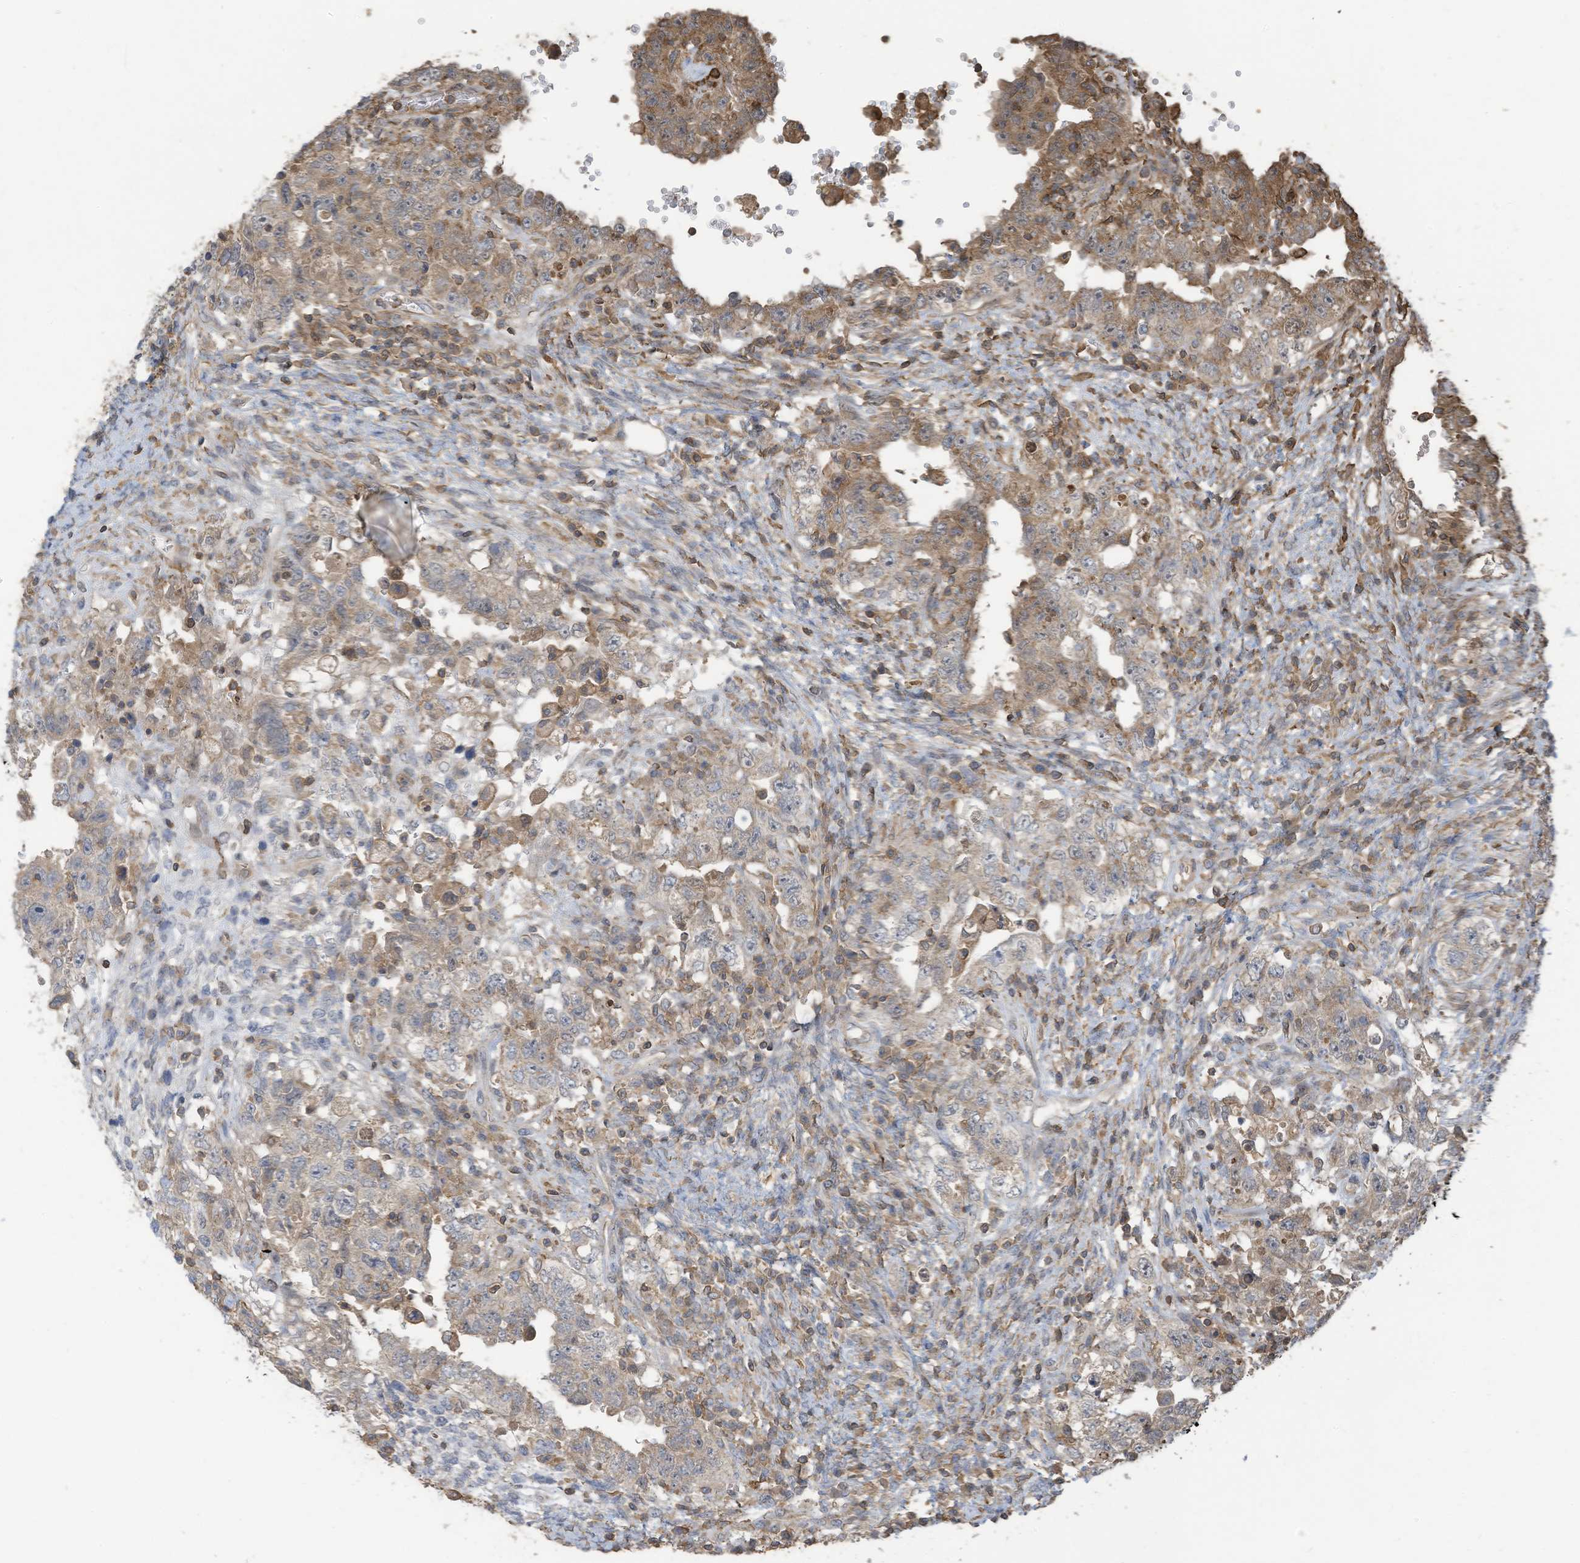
{"staining": {"intensity": "moderate", "quantity": ">75%", "location": "cytoplasmic/membranous"}, "tissue": "testis cancer", "cell_type": "Tumor cells", "image_type": "cancer", "snomed": [{"axis": "morphology", "description": "Carcinoma, Embryonal, NOS"}, {"axis": "topography", "description": "Testis"}], "caption": "Moderate cytoplasmic/membranous protein positivity is identified in about >75% of tumor cells in embryonal carcinoma (testis).", "gene": "COX10", "patient": {"sex": "male", "age": 26}}